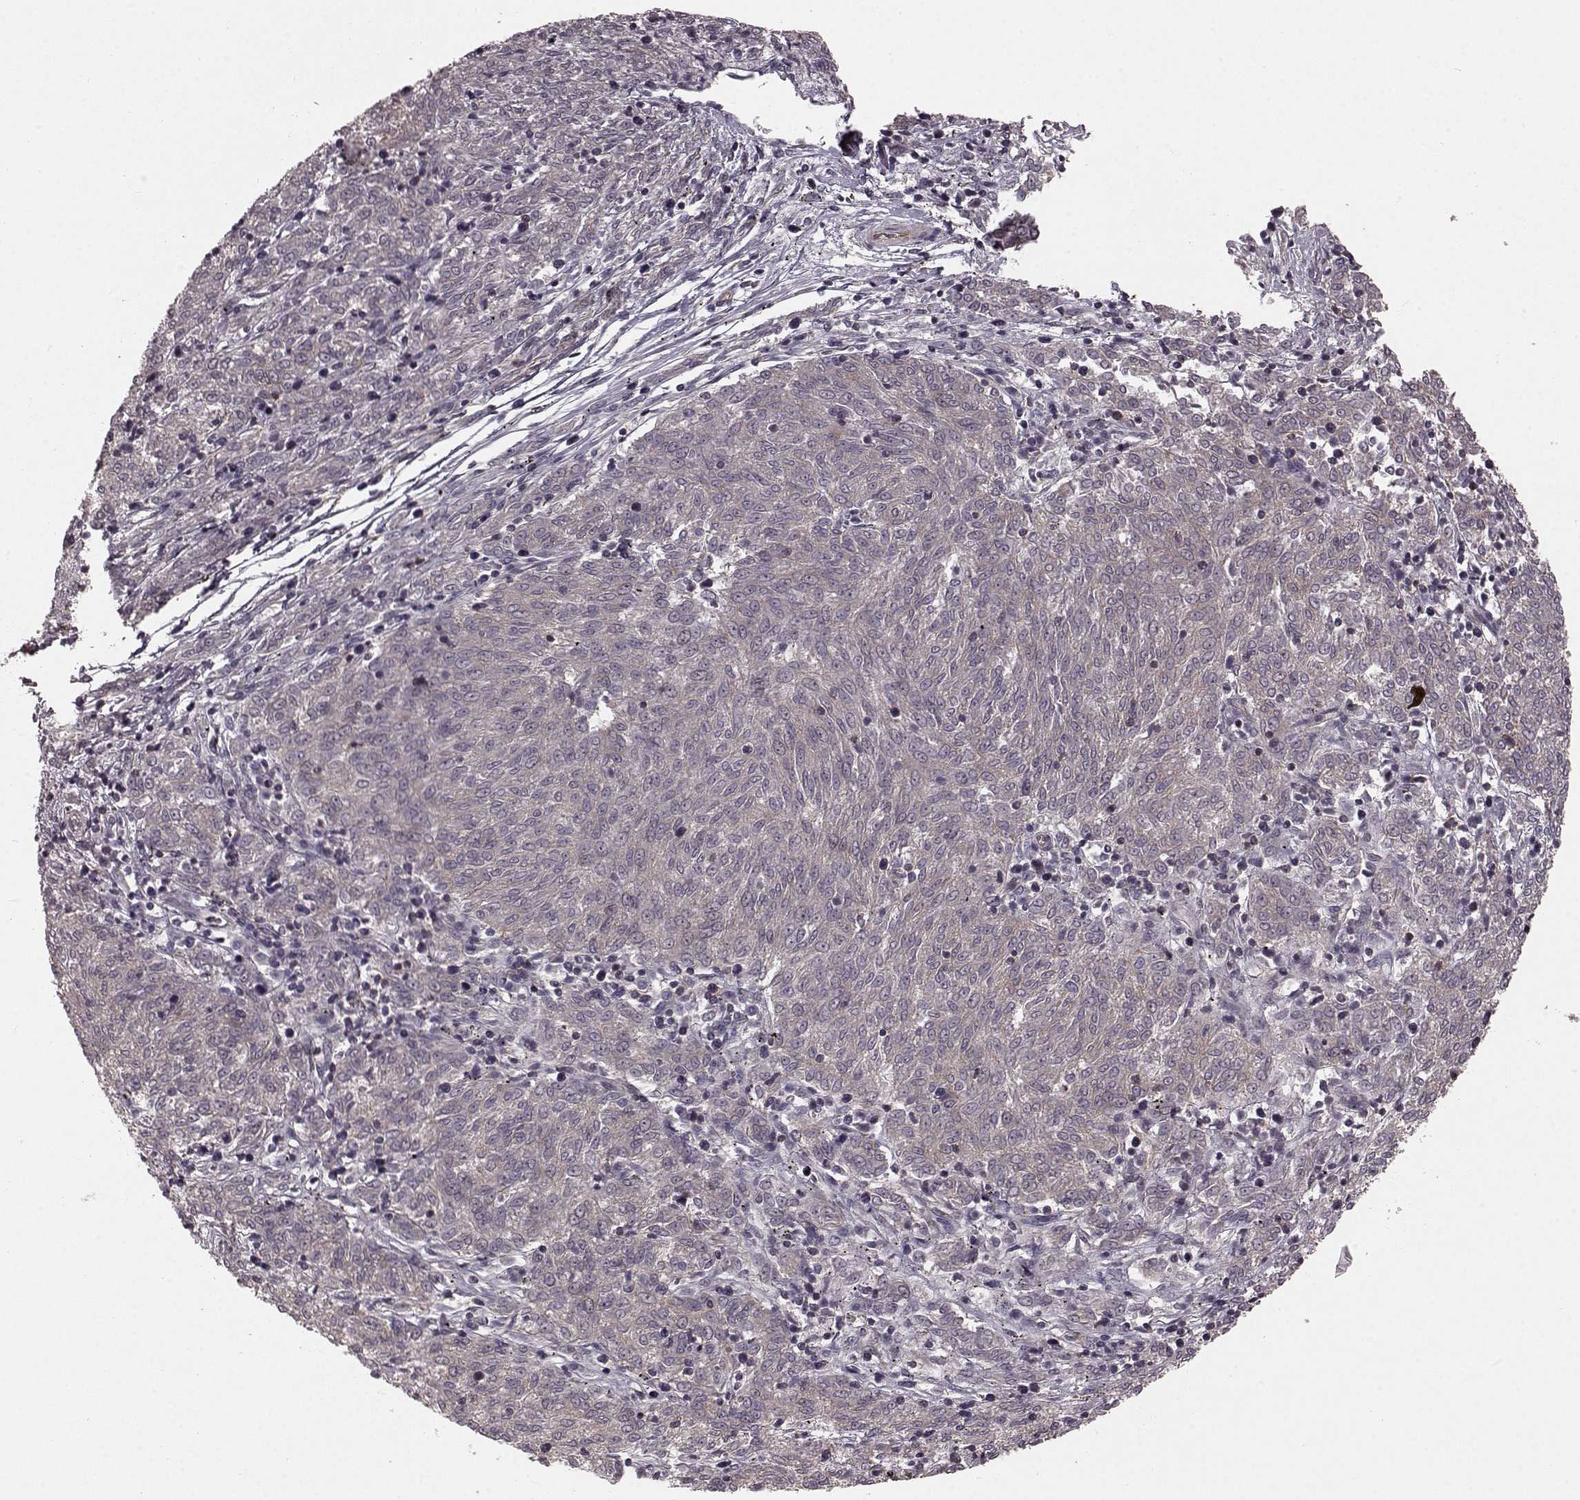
{"staining": {"intensity": "negative", "quantity": "none", "location": "none"}, "tissue": "melanoma", "cell_type": "Tumor cells", "image_type": "cancer", "snomed": [{"axis": "morphology", "description": "Malignant melanoma, NOS"}, {"axis": "topography", "description": "Skin"}], "caption": "Immunohistochemical staining of human melanoma displays no significant staining in tumor cells.", "gene": "SLC22A18", "patient": {"sex": "female", "age": 72}}